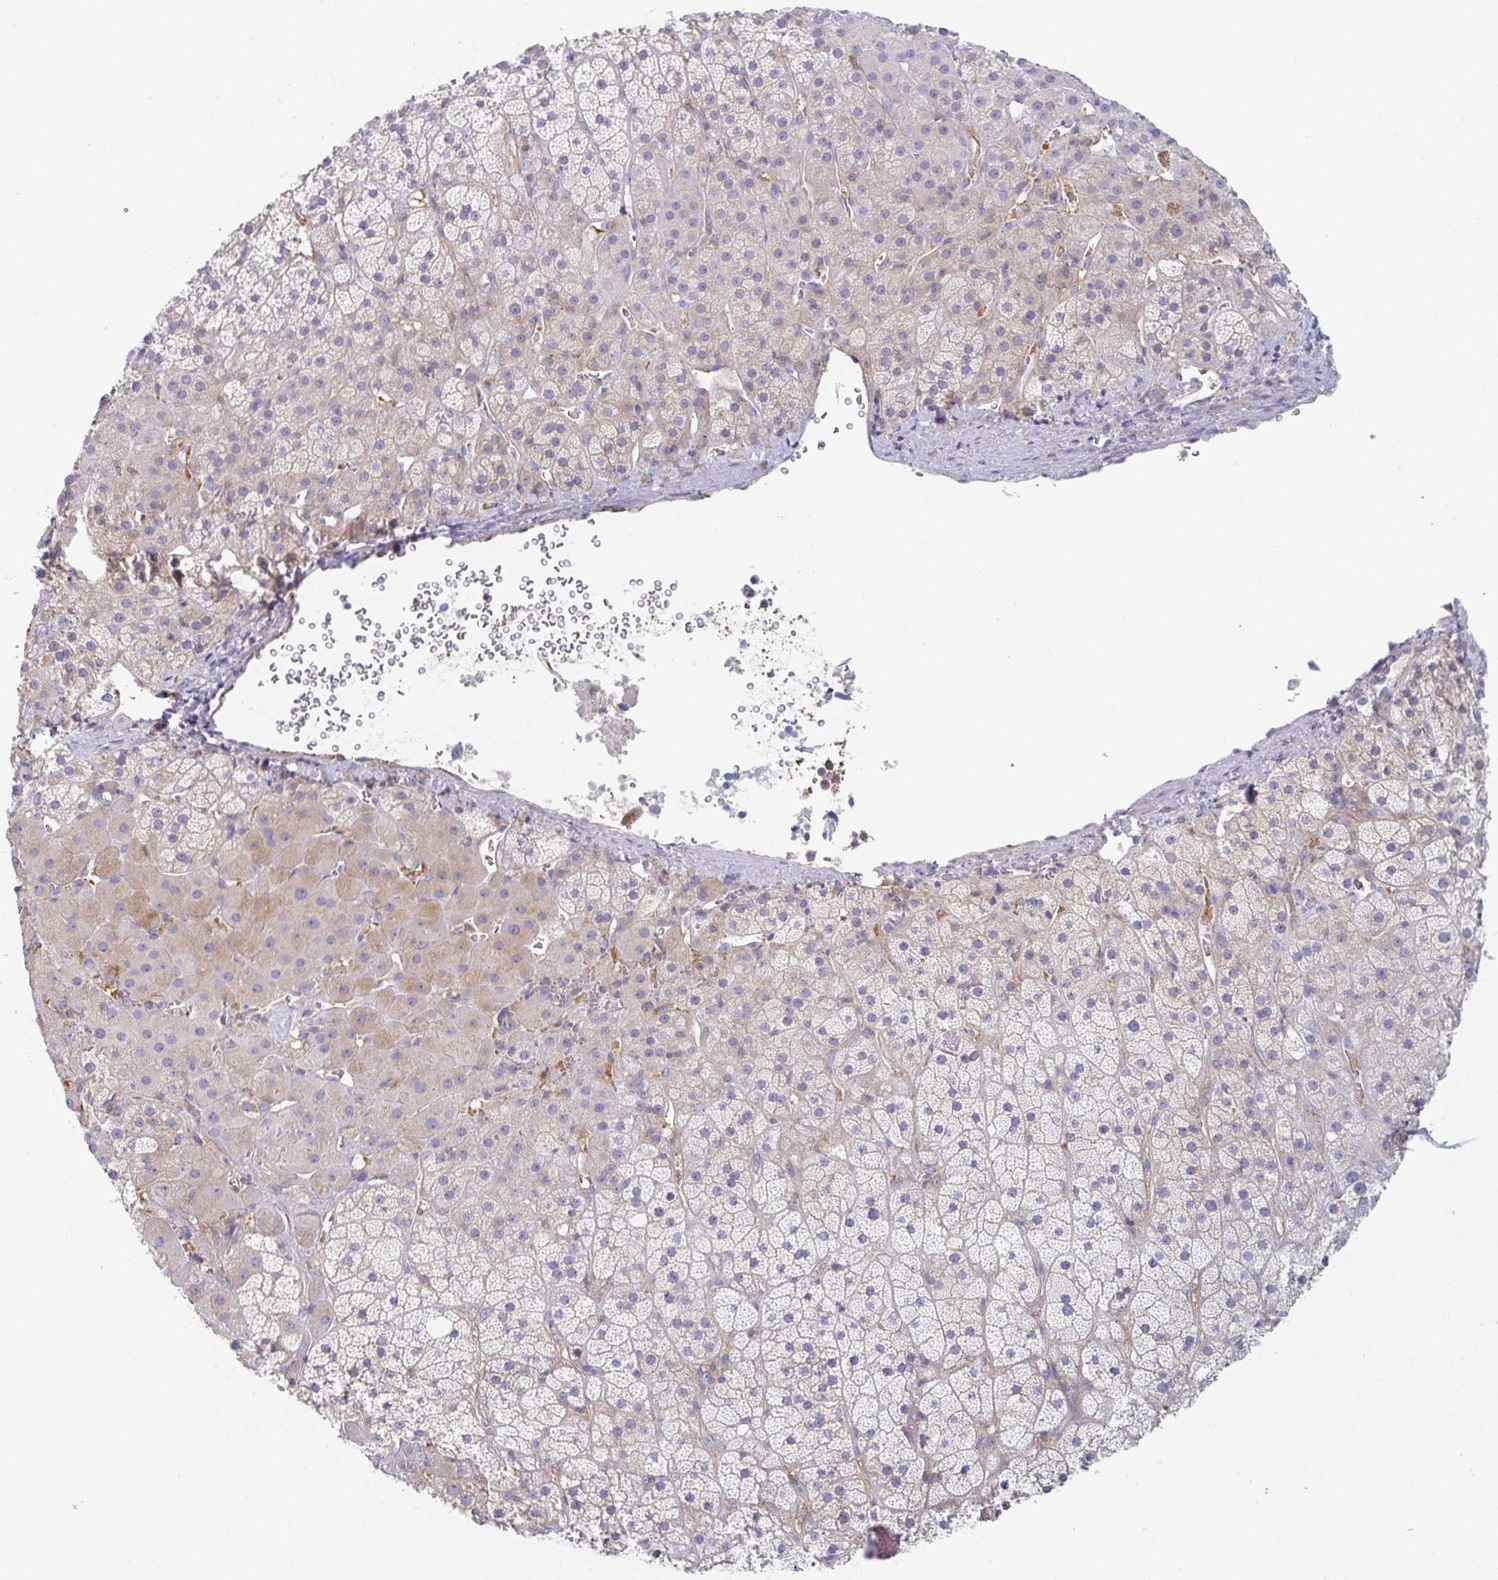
{"staining": {"intensity": "moderate", "quantity": "<25%", "location": "cytoplasmic/membranous"}, "tissue": "adrenal gland", "cell_type": "Glandular cells", "image_type": "normal", "snomed": [{"axis": "morphology", "description": "Normal tissue, NOS"}, {"axis": "topography", "description": "Adrenal gland"}], "caption": "Glandular cells display low levels of moderate cytoplasmic/membranous staining in about <25% of cells in unremarkable adrenal gland. Nuclei are stained in blue.", "gene": "AMPD2", "patient": {"sex": "male", "age": 57}}